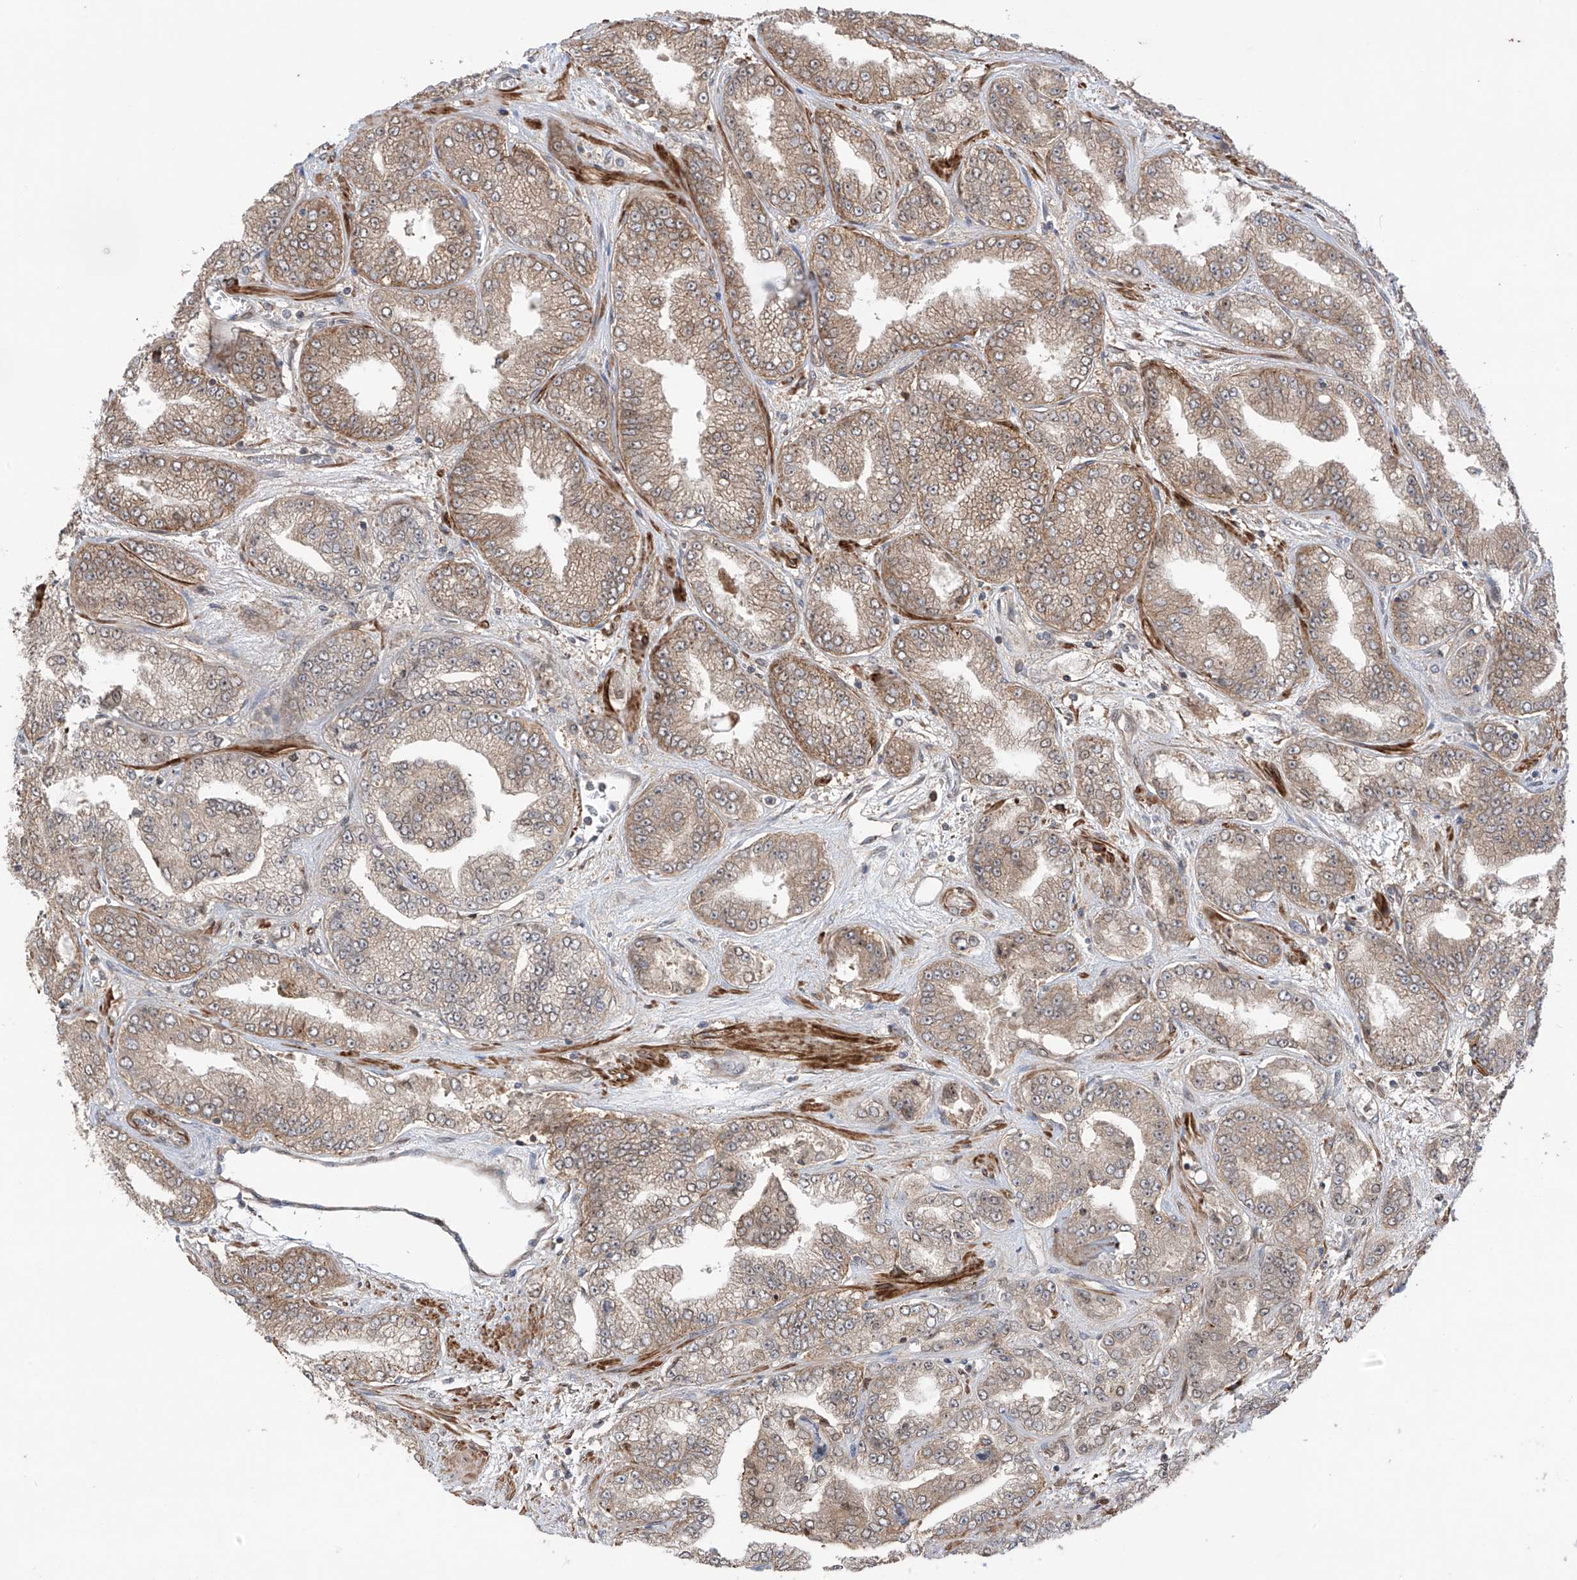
{"staining": {"intensity": "weak", "quantity": ">75%", "location": "cytoplasmic/membranous"}, "tissue": "prostate cancer", "cell_type": "Tumor cells", "image_type": "cancer", "snomed": [{"axis": "morphology", "description": "Adenocarcinoma, High grade"}, {"axis": "topography", "description": "Prostate"}], "caption": "Tumor cells demonstrate weak cytoplasmic/membranous expression in approximately >75% of cells in prostate cancer (adenocarcinoma (high-grade)). (Brightfield microscopy of DAB IHC at high magnification).", "gene": "LRRC74A", "patient": {"sex": "male", "age": 71}}